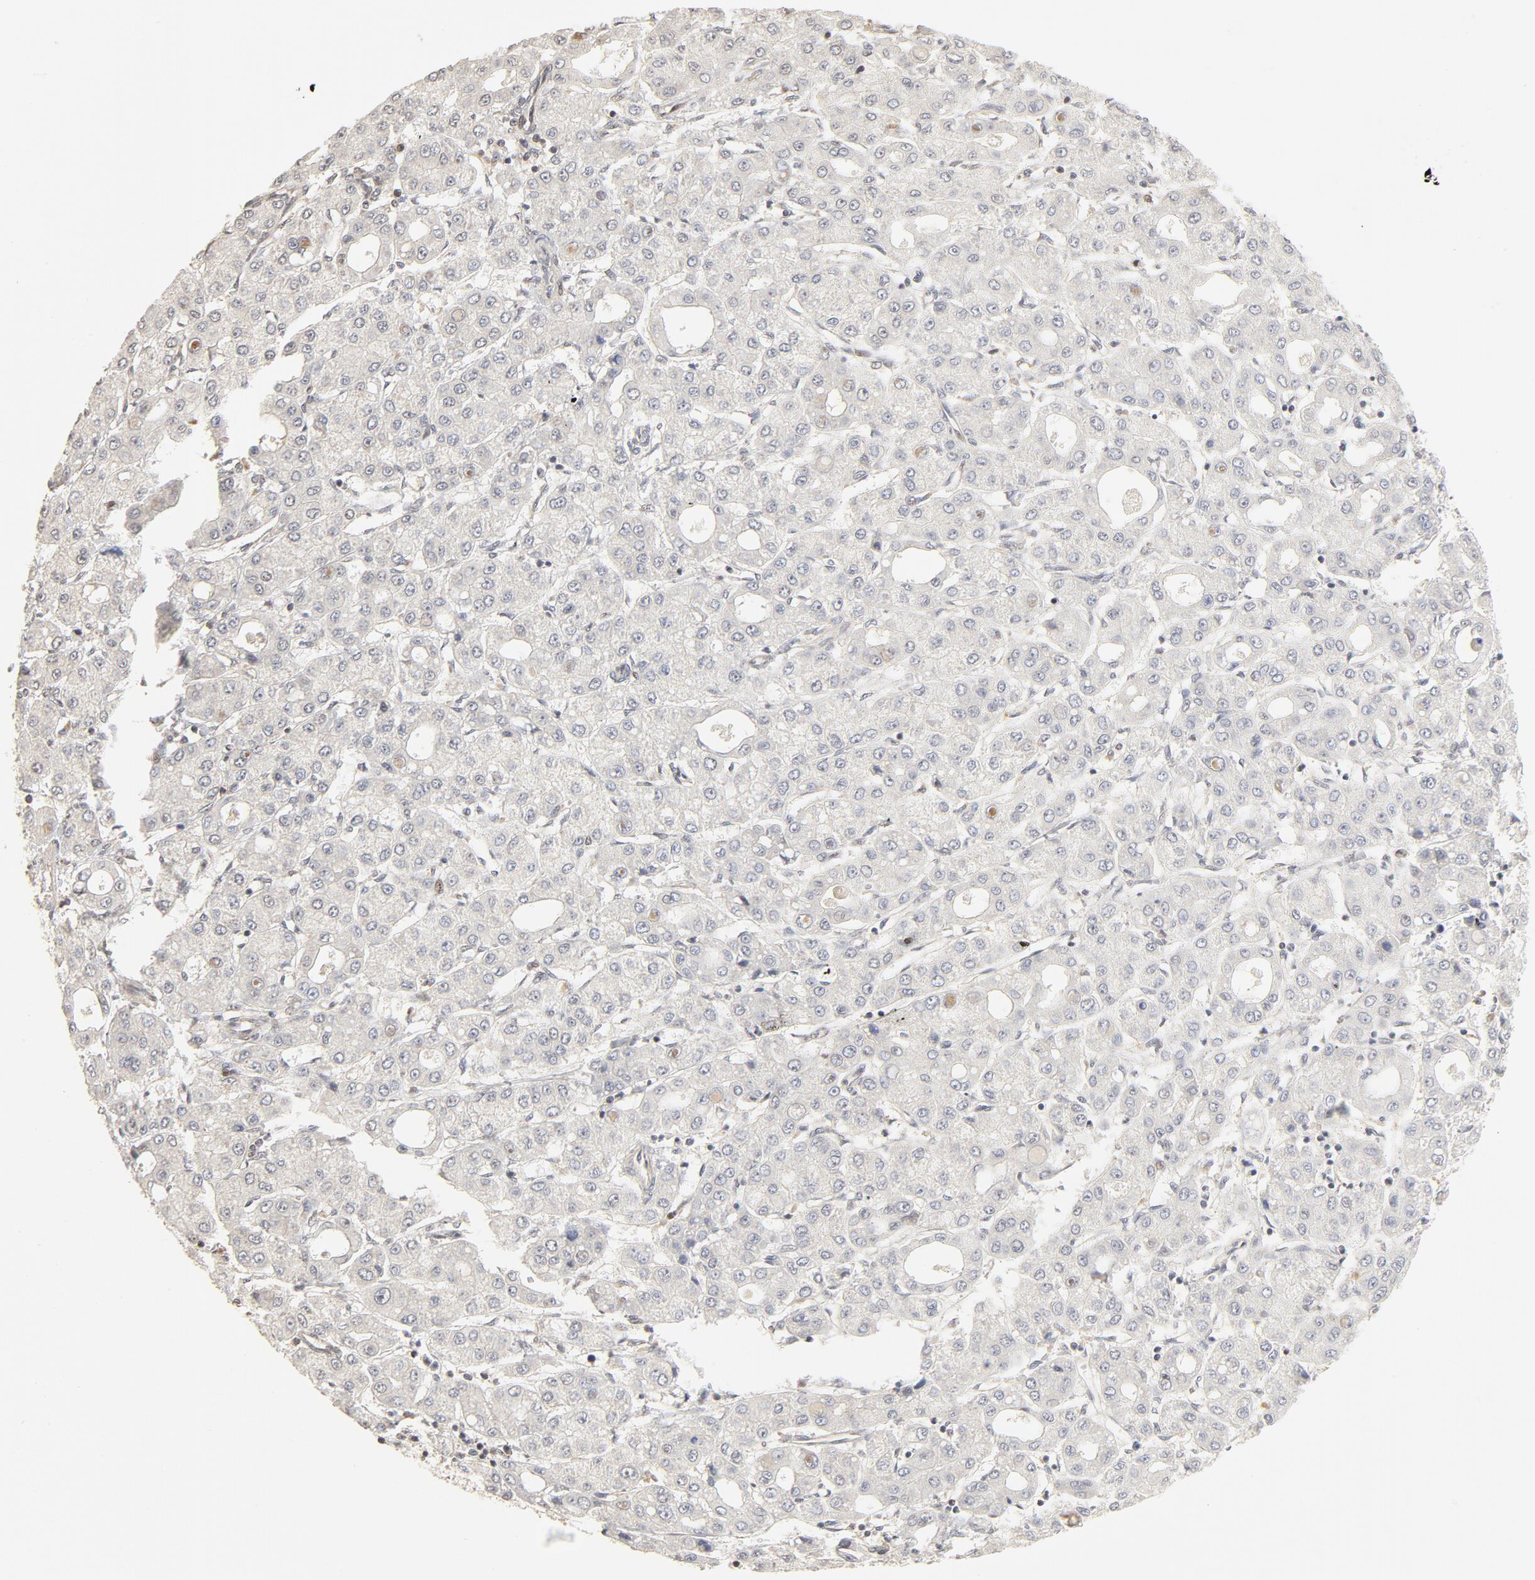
{"staining": {"intensity": "negative", "quantity": "none", "location": "none"}, "tissue": "liver cancer", "cell_type": "Tumor cells", "image_type": "cancer", "snomed": [{"axis": "morphology", "description": "Carcinoma, Hepatocellular, NOS"}, {"axis": "topography", "description": "Liver"}], "caption": "Human liver hepatocellular carcinoma stained for a protein using immunohistochemistry (IHC) shows no positivity in tumor cells.", "gene": "GTF2I", "patient": {"sex": "male", "age": 69}}